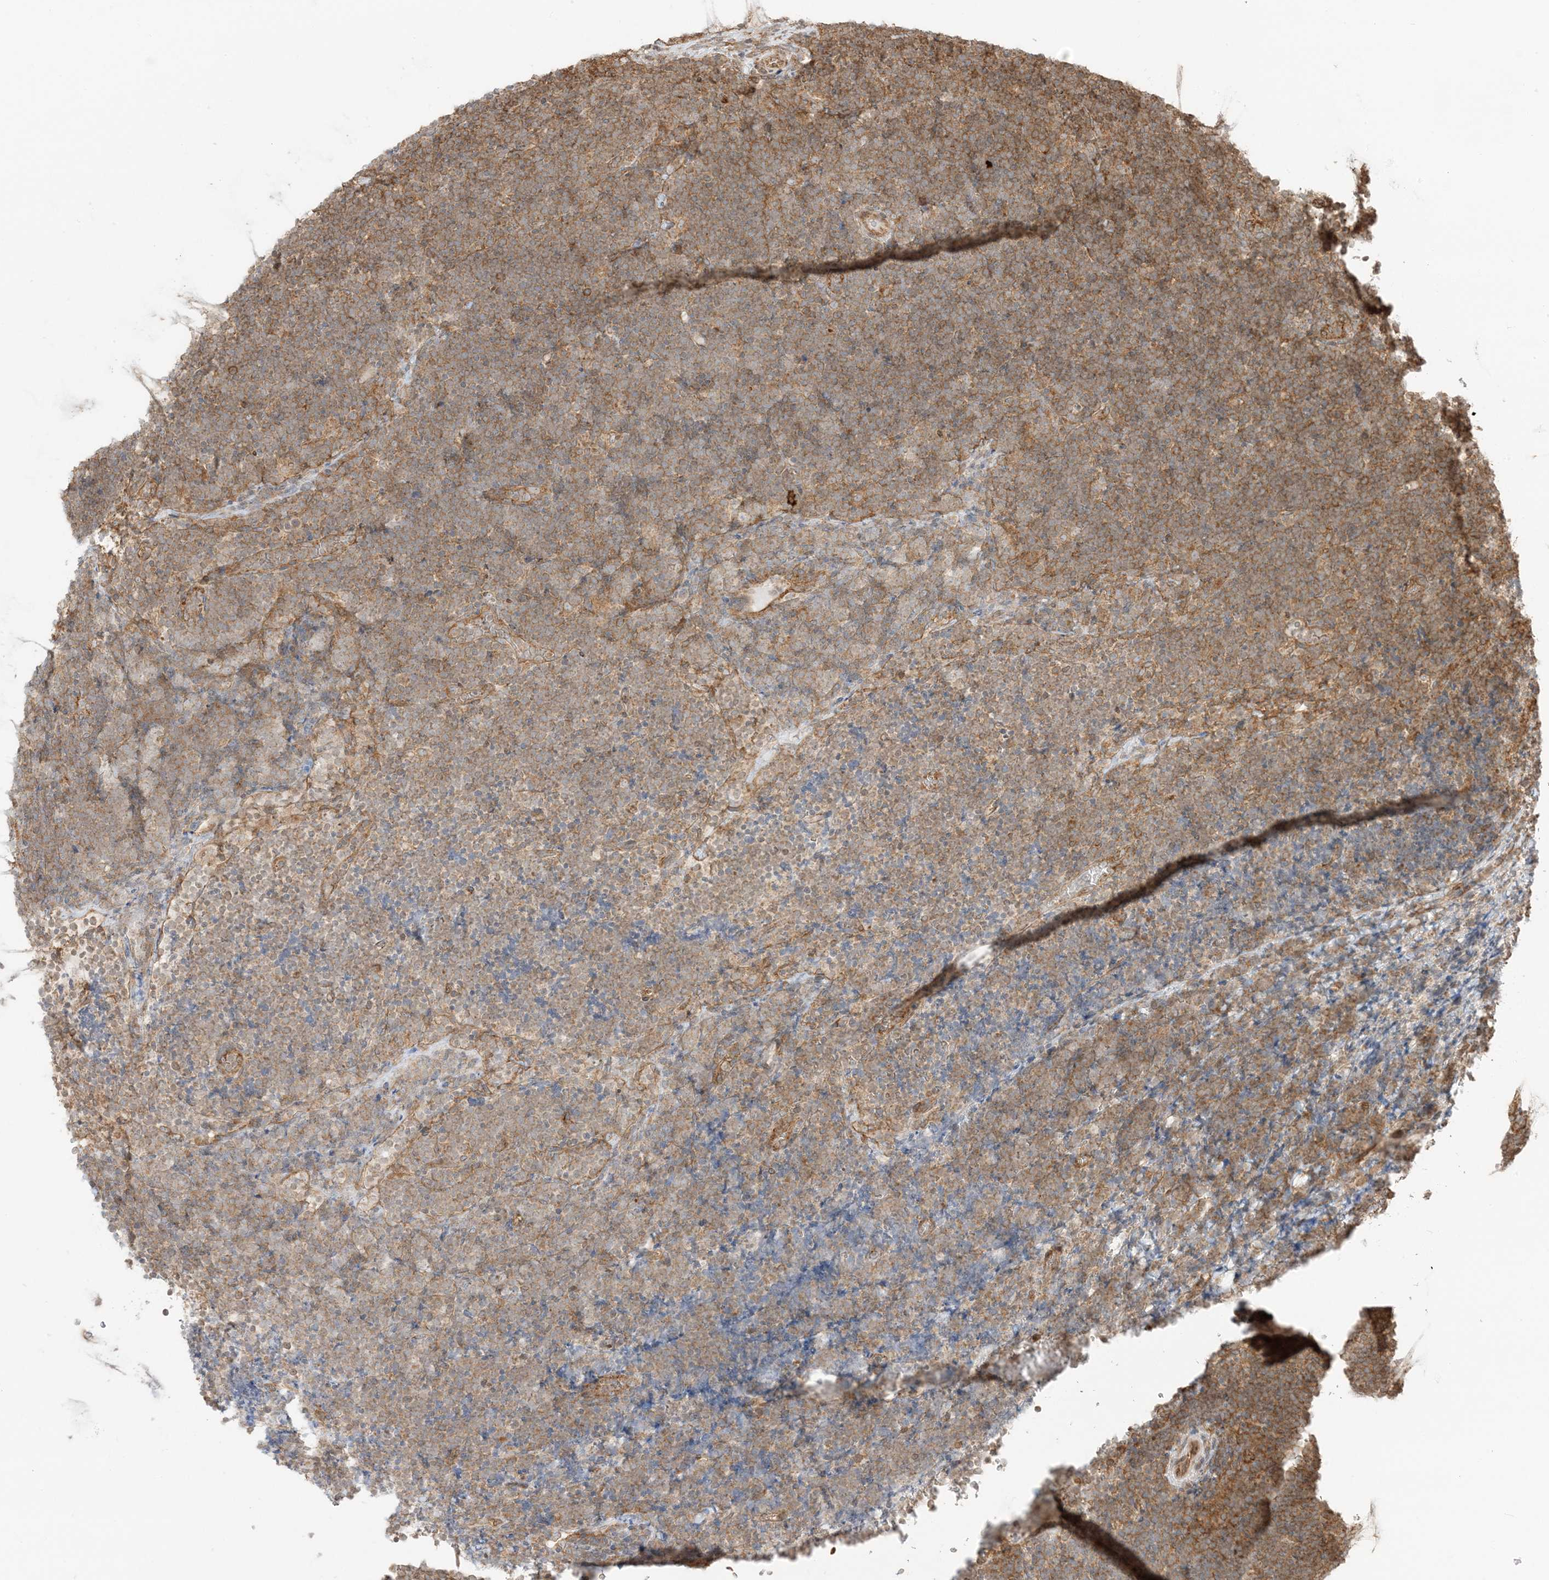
{"staining": {"intensity": "moderate", "quantity": ">75%", "location": "cytoplasmic/membranous"}, "tissue": "lymphoma", "cell_type": "Tumor cells", "image_type": "cancer", "snomed": [{"axis": "morphology", "description": "Malignant lymphoma, non-Hodgkin's type, High grade"}, {"axis": "topography", "description": "Lymph node"}], "caption": "An IHC histopathology image of tumor tissue is shown. Protein staining in brown labels moderate cytoplasmic/membranous positivity in high-grade malignant lymphoma, non-Hodgkin's type within tumor cells.", "gene": "UBAP2L", "patient": {"sex": "male", "age": 13}}